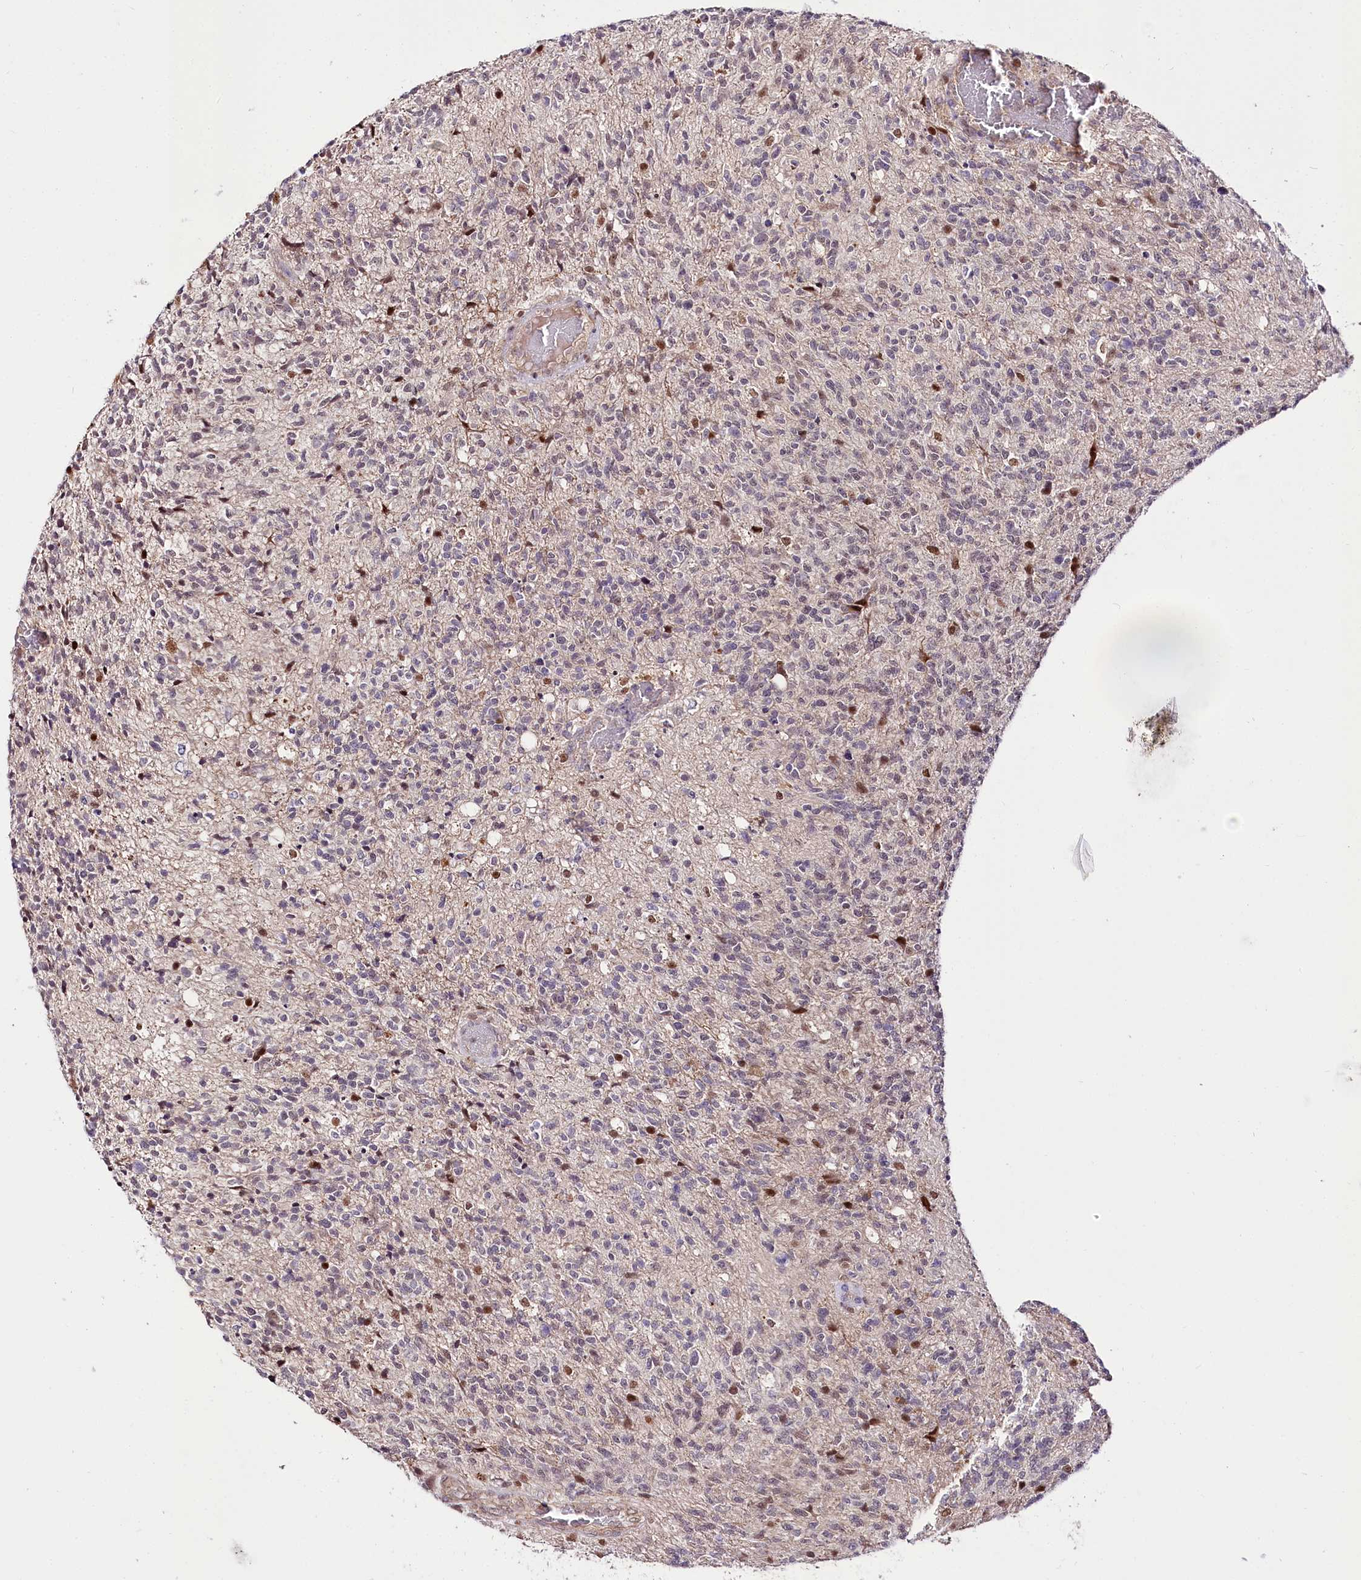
{"staining": {"intensity": "negative", "quantity": "none", "location": "none"}, "tissue": "glioma", "cell_type": "Tumor cells", "image_type": "cancer", "snomed": [{"axis": "morphology", "description": "Glioma, malignant, High grade"}, {"axis": "topography", "description": "Brain"}], "caption": "Protein analysis of malignant high-grade glioma shows no significant staining in tumor cells. Nuclei are stained in blue.", "gene": "GNL3L", "patient": {"sex": "male", "age": 56}}